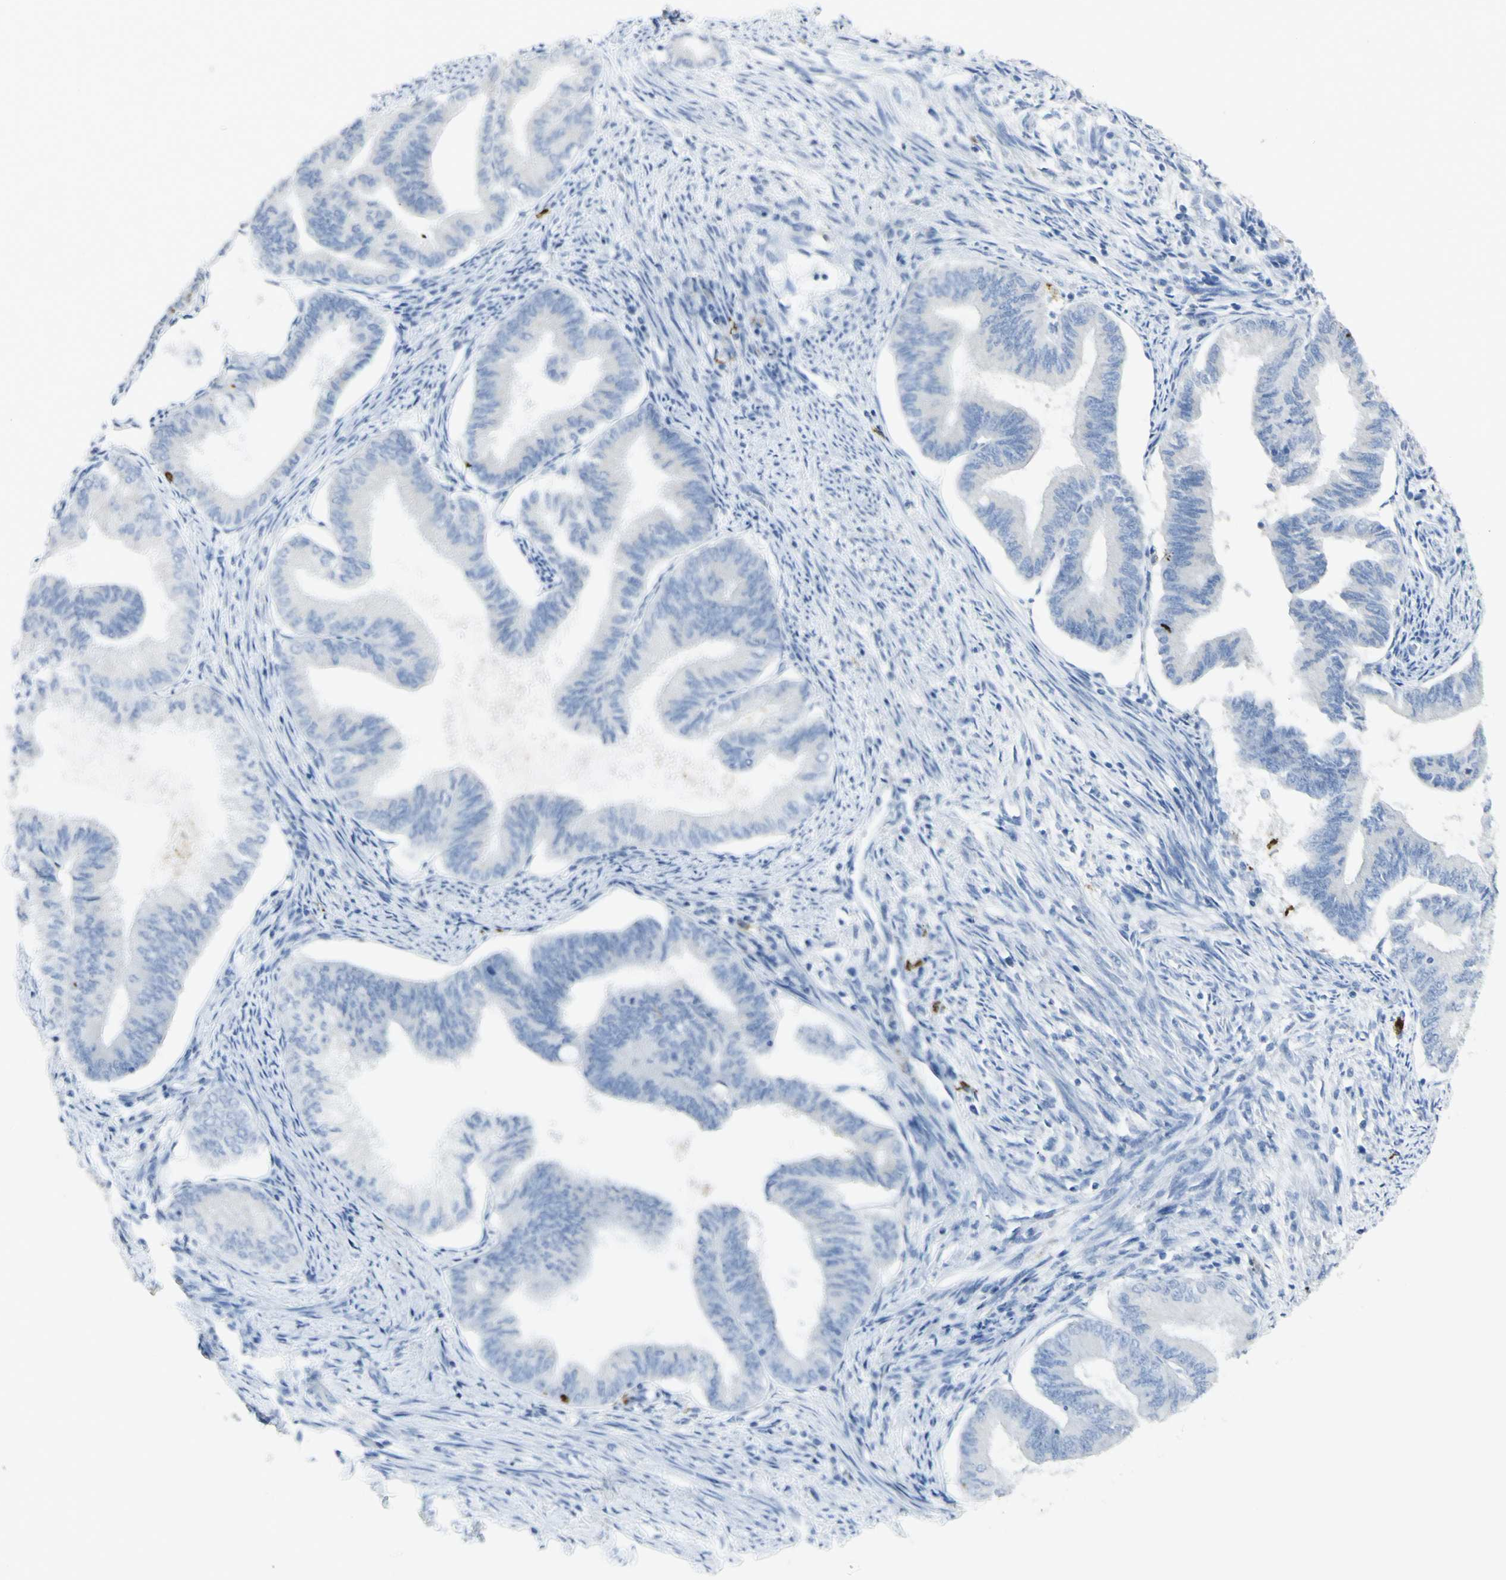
{"staining": {"intensity": "negative", "quantity": "none", "location": "none"}, "tissue": "endometrial cancer", "cell_type": "Tumor cells", "image_type": "cancer", "snomed": [{"axis": "morphology", "description": "Adenocarcinoma, NOS"}, {"axis": "topography", "description": "Endometrium"}], "caption": "High power microscopy image of an IHC histopathology image of endometrial cancer (adenocarcinoma), revealing no significant positivity in tumor cells.", "gene": "CD207", "patient": {"sex": "female", "age": 86}}